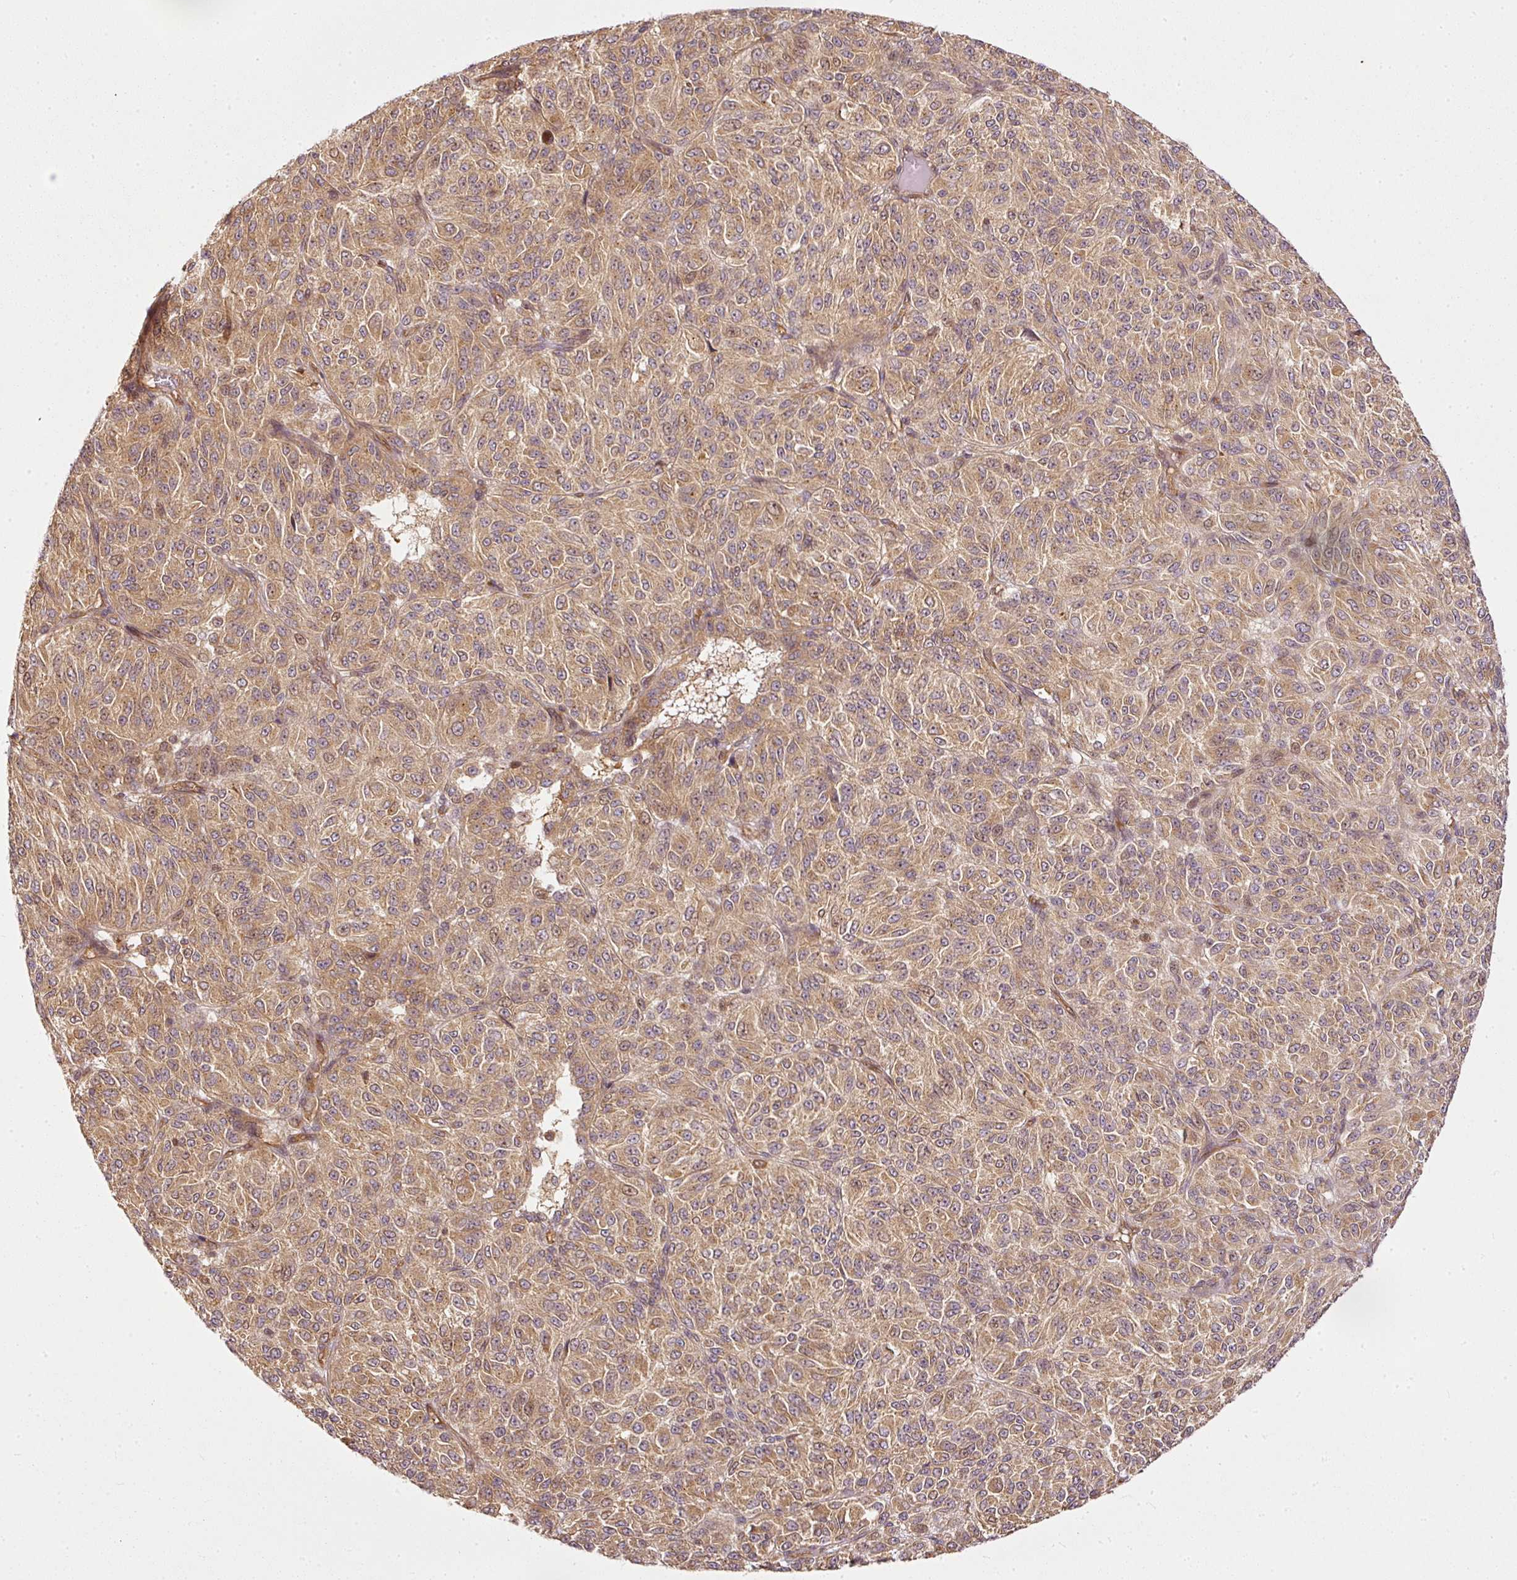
{"staining": {"intensity": "moderate", "quantity": ">75%", "location": "cytoplasmic/membranous"}, "tissue": "melanoma", "cell_type": "Tumor cells", "image_type": "cancer", "snomed": [{"axis": "morphology", "description": "Malignant melanoma, Metastatic site"}, {"axis": "topography", "description": "Brain"}], "caption": "This image demonstrates immunohistochemistry (IHC) staining of melanoma, with medium moderate cytoplasmic/membranous positivity in about >75% of tumor cells.", "gene": "MIF4GD", "patient": {"sex": "female", "age": 56}}